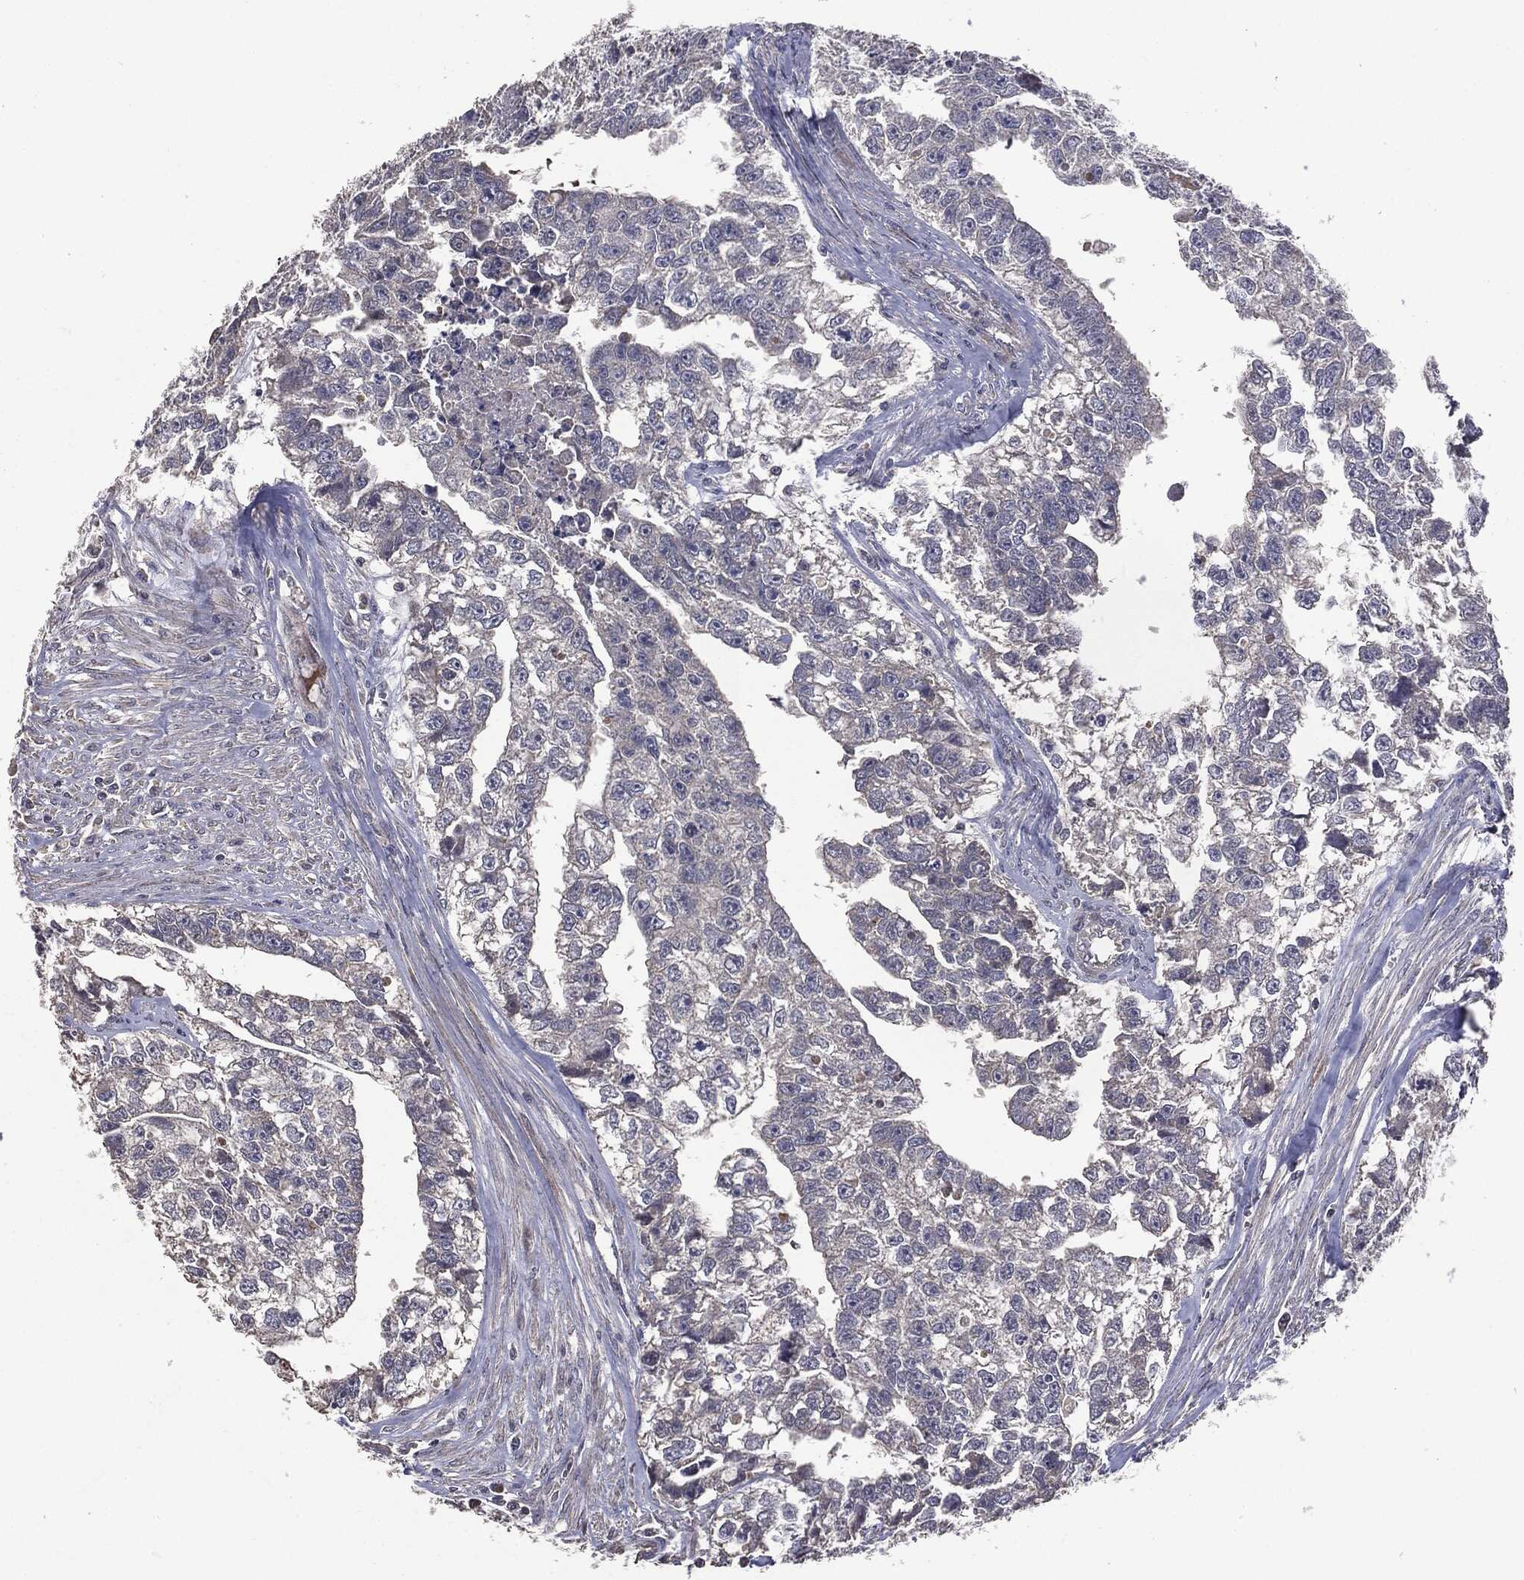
{"staining": {"intensity": "negative", "quantity": "none", "location": "none"}, "tissue": "testis cancer", "cell_type": "Tumor cells", "image_type": "cancer", "snomed": [{"axis": "morphology", "description": "Carcinoma, Embryonal, NOS"}, {"axis": "morphology", "description": "Teratoma, malignant, NOS"}, {"axis": "topography", "description": "Testis"}], "caption": "Image shows no protein expression in tumor cells of malignant teratoma (testis) tissue.", "gene": "MTOR", "patient": {"sex": "male", "age": 44}}